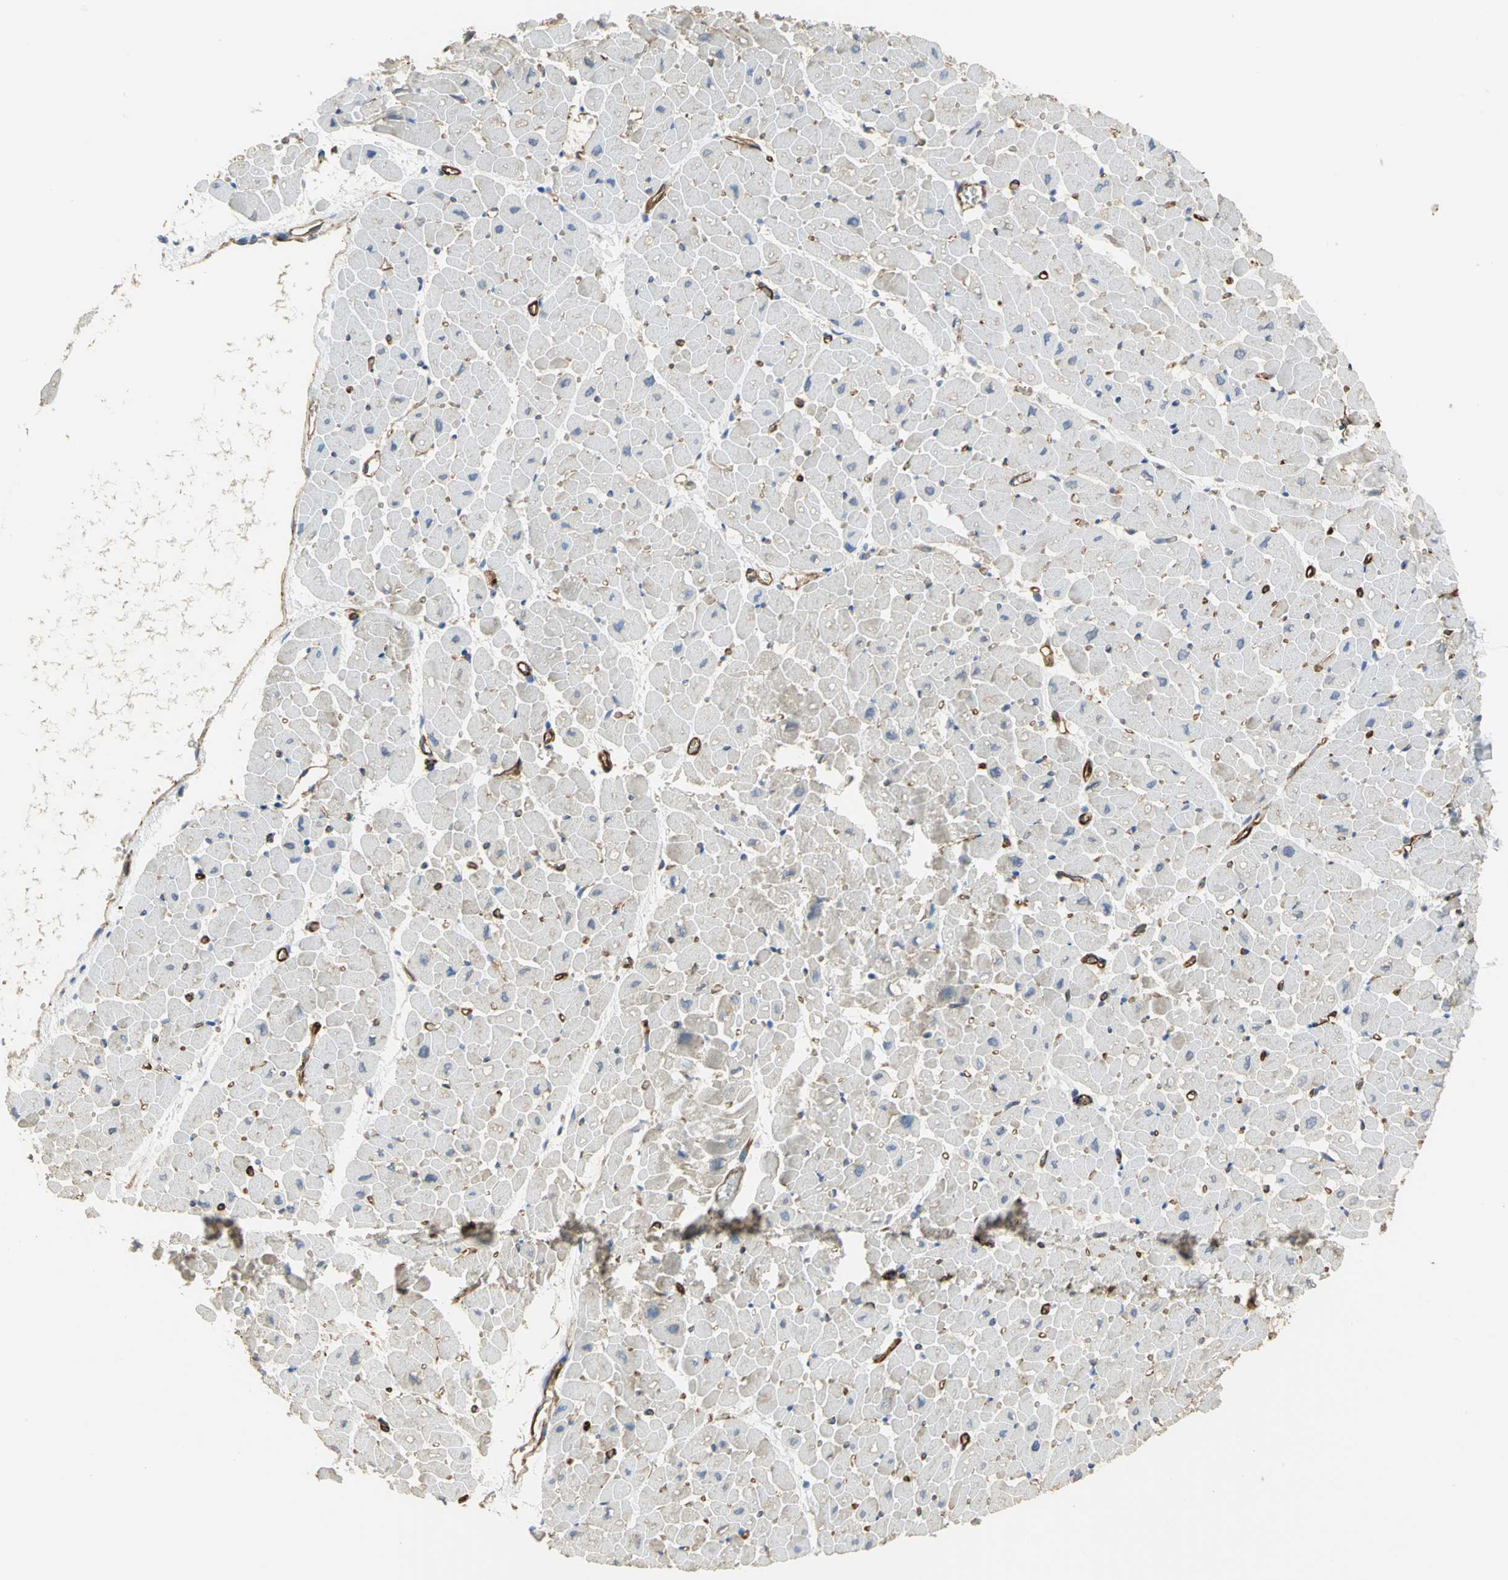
{"staining": {"intensity": "negative", "quantity": "none", "location": "none"}, "tissue": "heart muscle", "cell_type": "Cardiomyocytes", "image_type": "normal", "snomed": [{"axis": "morphology", "description": "Normal tissue, NOS"}, {"axis": "topography", "description": "Heart"}], "caption": "This is an immunohistochemistry (IHC) image of benign heart muscle. There is no staining in cardiomyocytes.", "gene": "FLNB", "patient": {"sex": "male", "age": 45}}